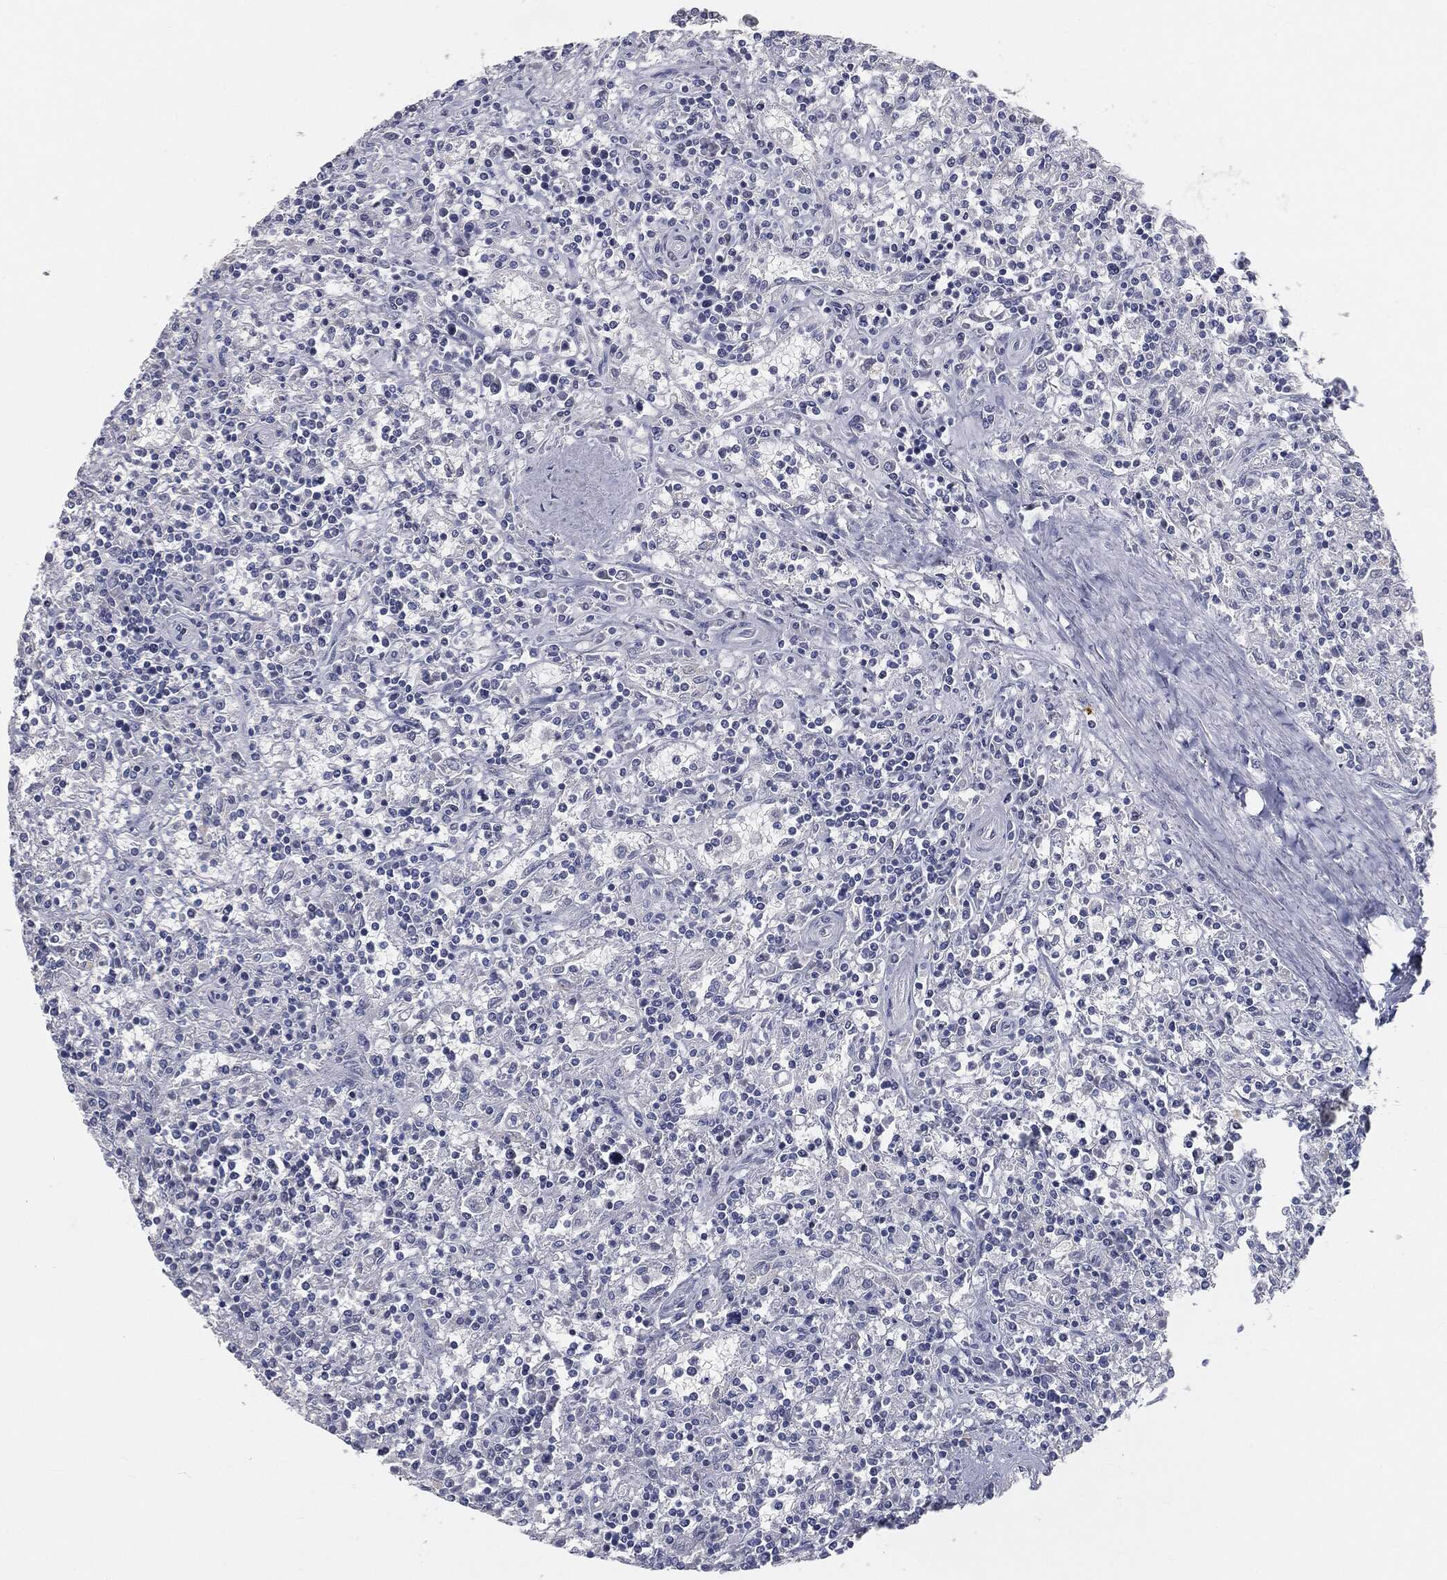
{"staining": {"intensity": "negative", "quantity": "none", "location": "none"}, "tissue": "lymphoma", "cell_type": "Tumor cells", "image_type": "cancer", "snomed": [{"axis": "morphology", "description": "Malignant lymphoma, non-Hodgkin's type, Low grade"}, {"axis": "topography", "description": "Spleen"}], "caption": "This is an IHC image of low-grade malignant lymphoma, non-Hodgkin's type. There is no expression in tumor cells.", "gene": "PRAME", "patient": {"sex": "male", "age": 62}}